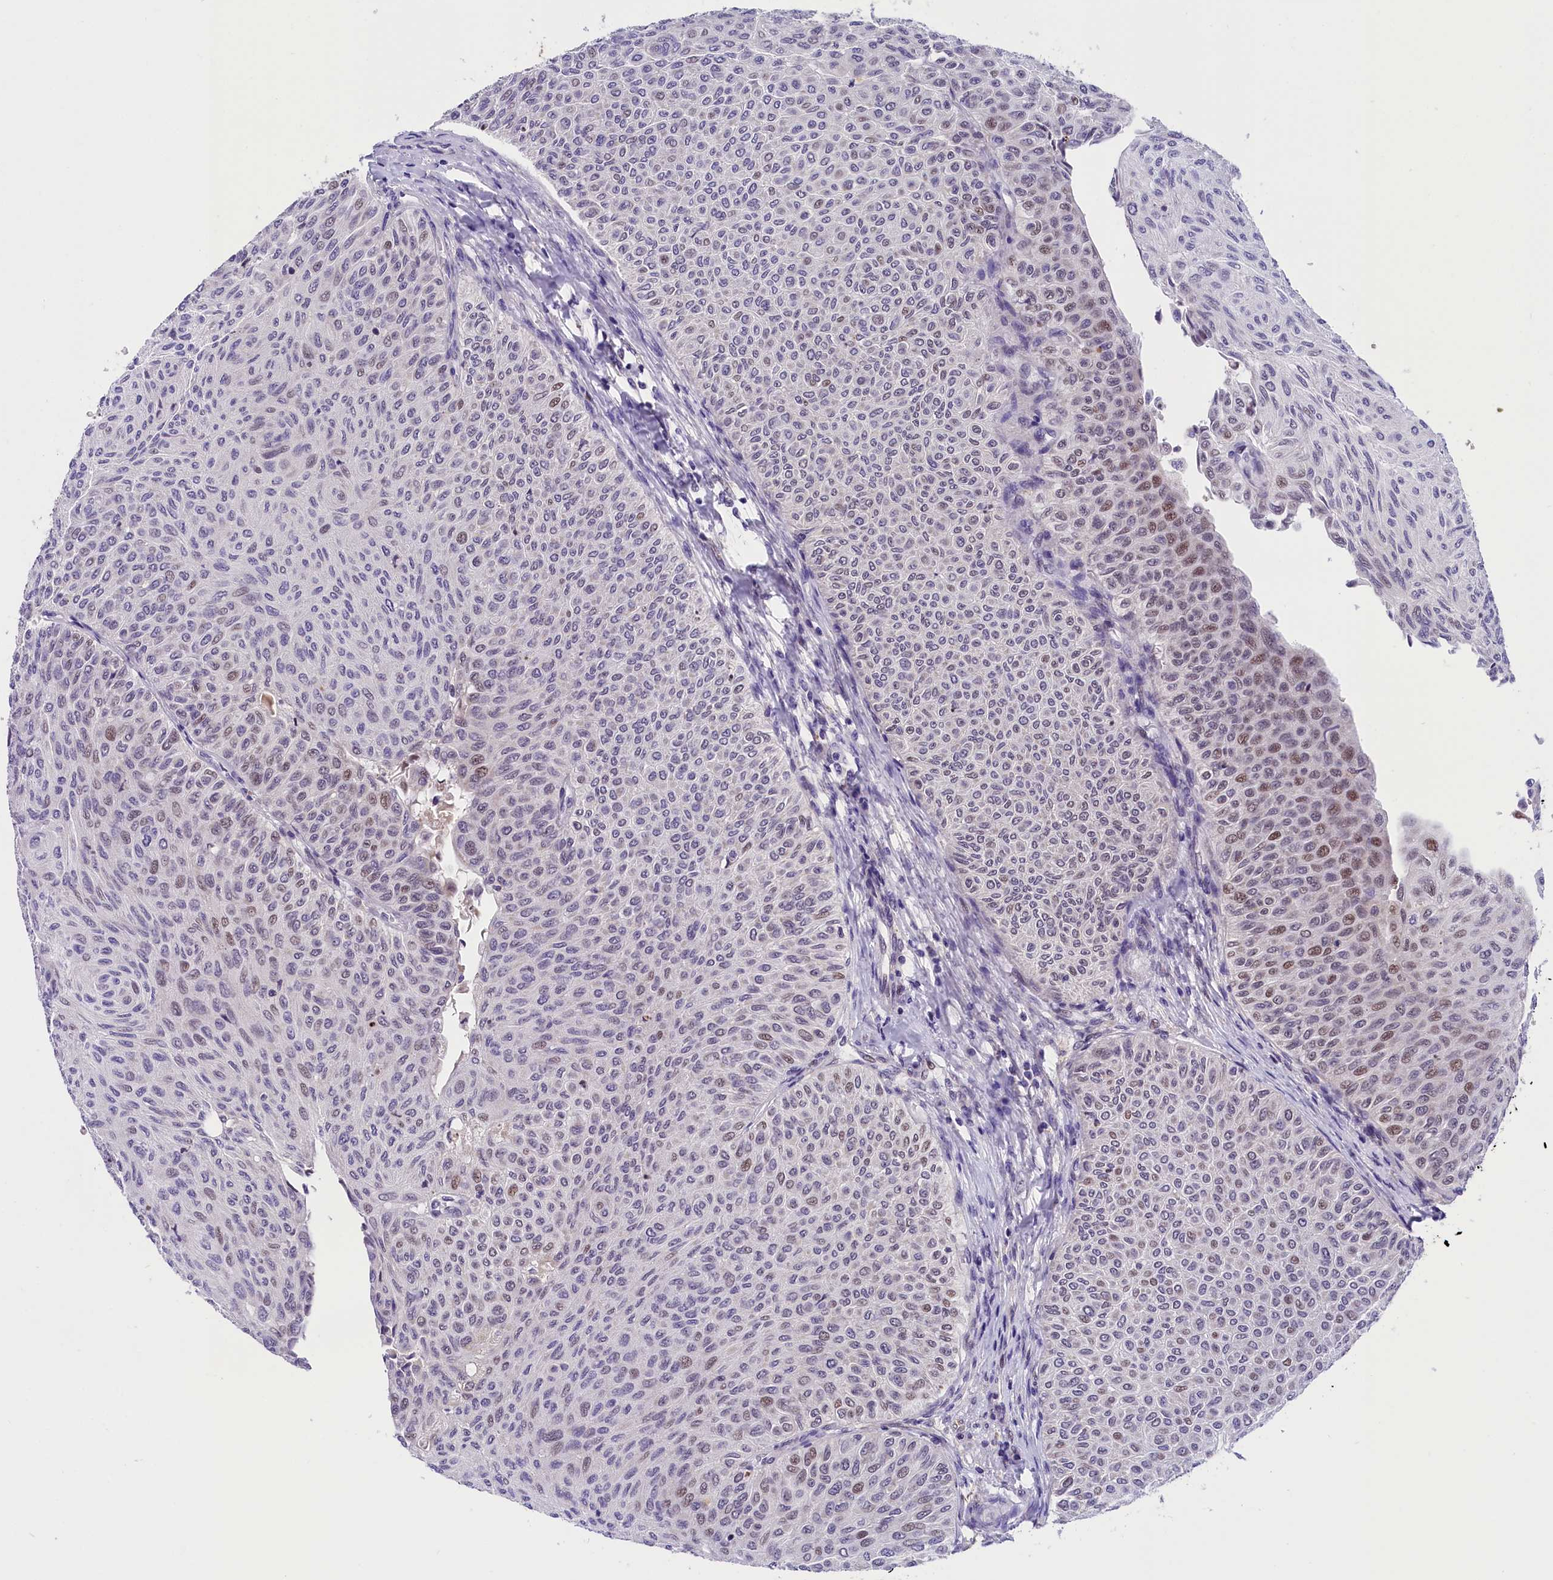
{"staining": {"intensity": "moderate", "quantity": "25%-75%", "location": "nuclear"}, "tissue": "urothelial cancer", "cell_type": "Tumor cells", "image_type": "cancer", "snomed": [{"axis": "morphology", "description": "Urothelial carcinoma, Low grade"}, {"axis": "topography", "description": "Urinary bladder"}], "caption": "The photomicrograph displays staining of urothelial carcinoma (low-grade), revealing moderate nuclear protein expression (brown color) within tumor cells.", "gene": "CDYL2", "patient": {"sex": "male", "age": 78}}